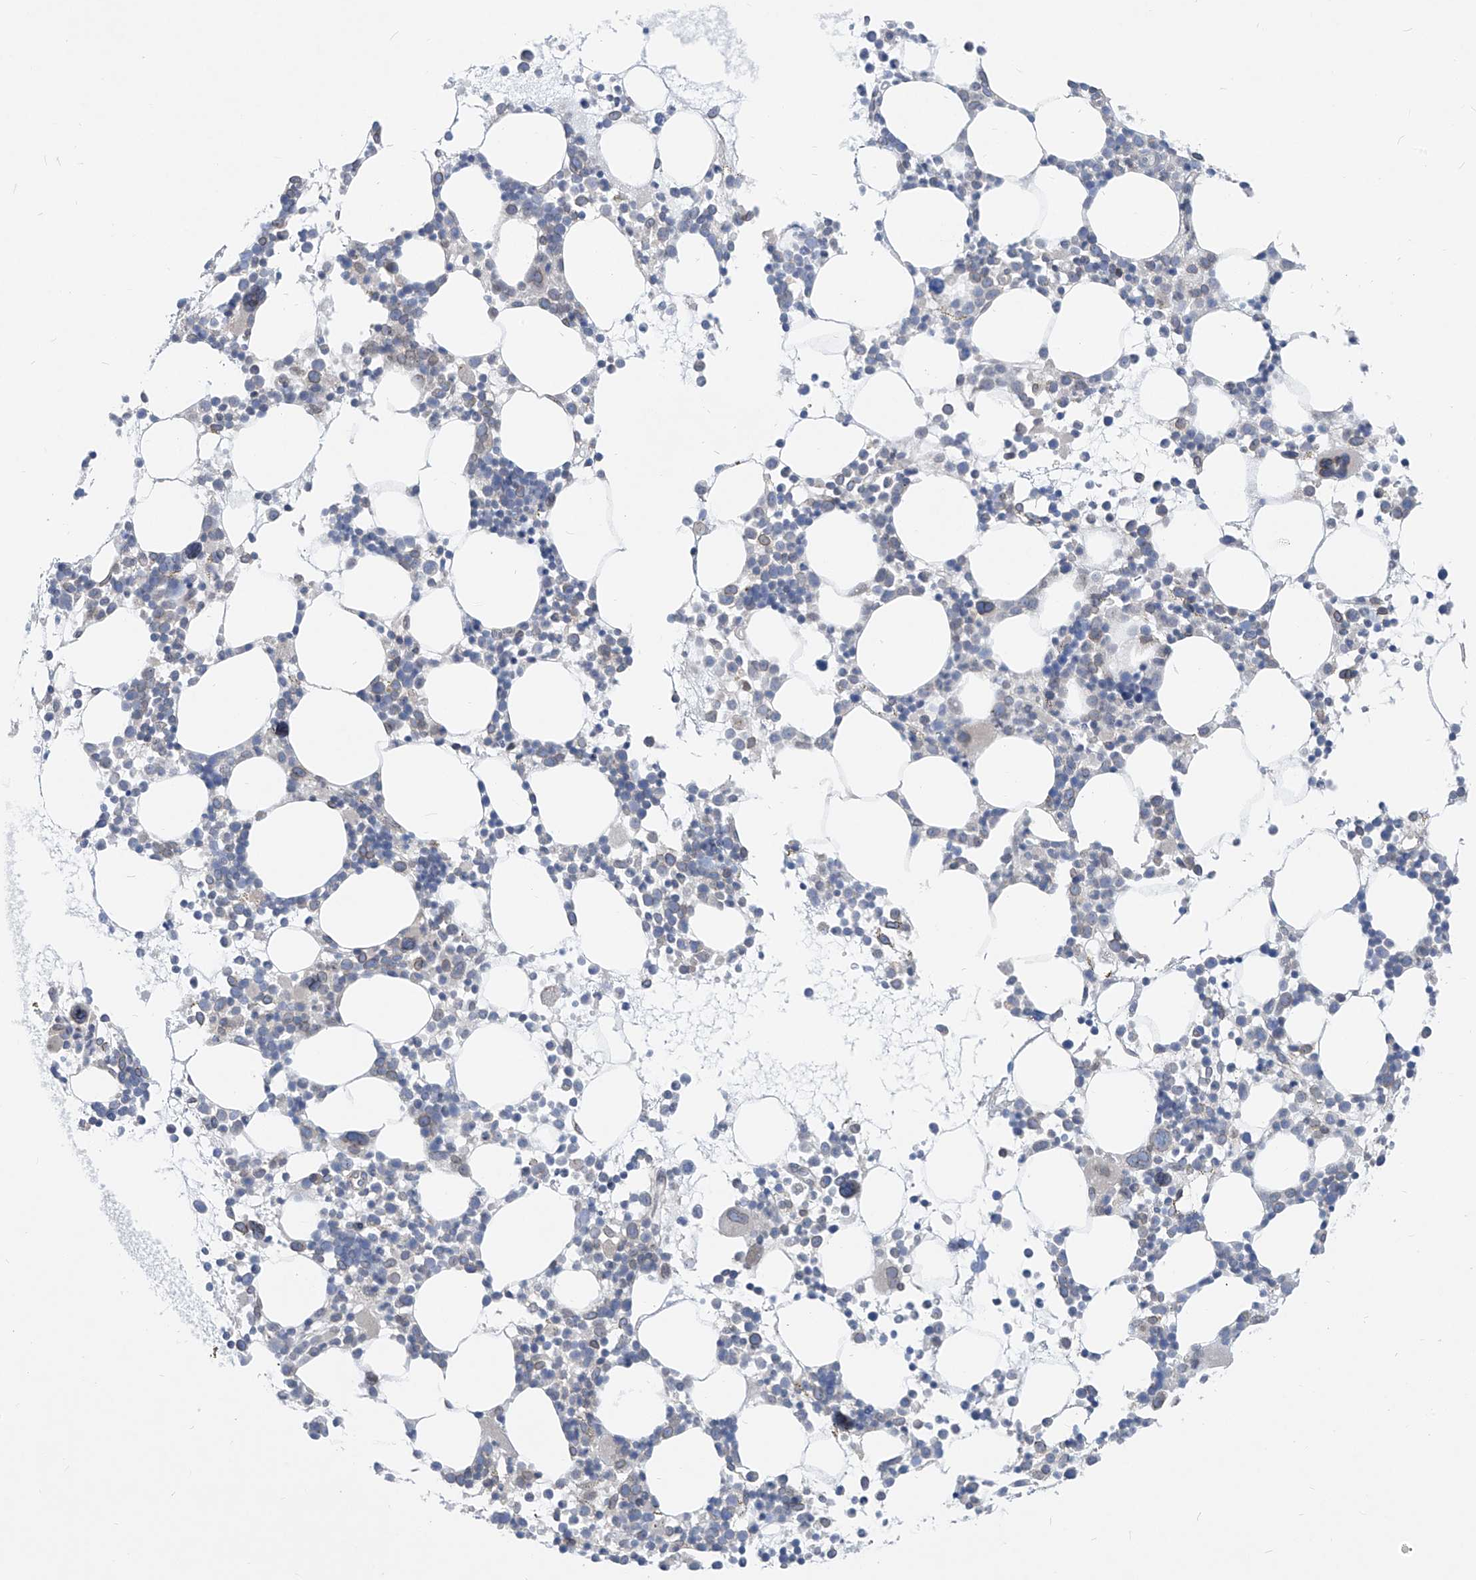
{"staining": {"intensity": "negative", "quantity": "none", "location": "none"}, "tissue": "bone marrow", "cell_type": "Hematopoietic cells", "image_type": "normal", "snomed": [{"axis": "morphology", "description": "Normal tissue, NOS"}, {"axis": "topography", "description": "Bone marrow"}], "caption": "This photomicrograph is of normal bone marrow stained with immunohistochemistry (IHC) to label a protein in brown with the nuclei are counter-stained blue. There is no positivity in hematopoietic cells.", "gene": "KRTAP25", "patient": {"sex": "female", "age": 62}}